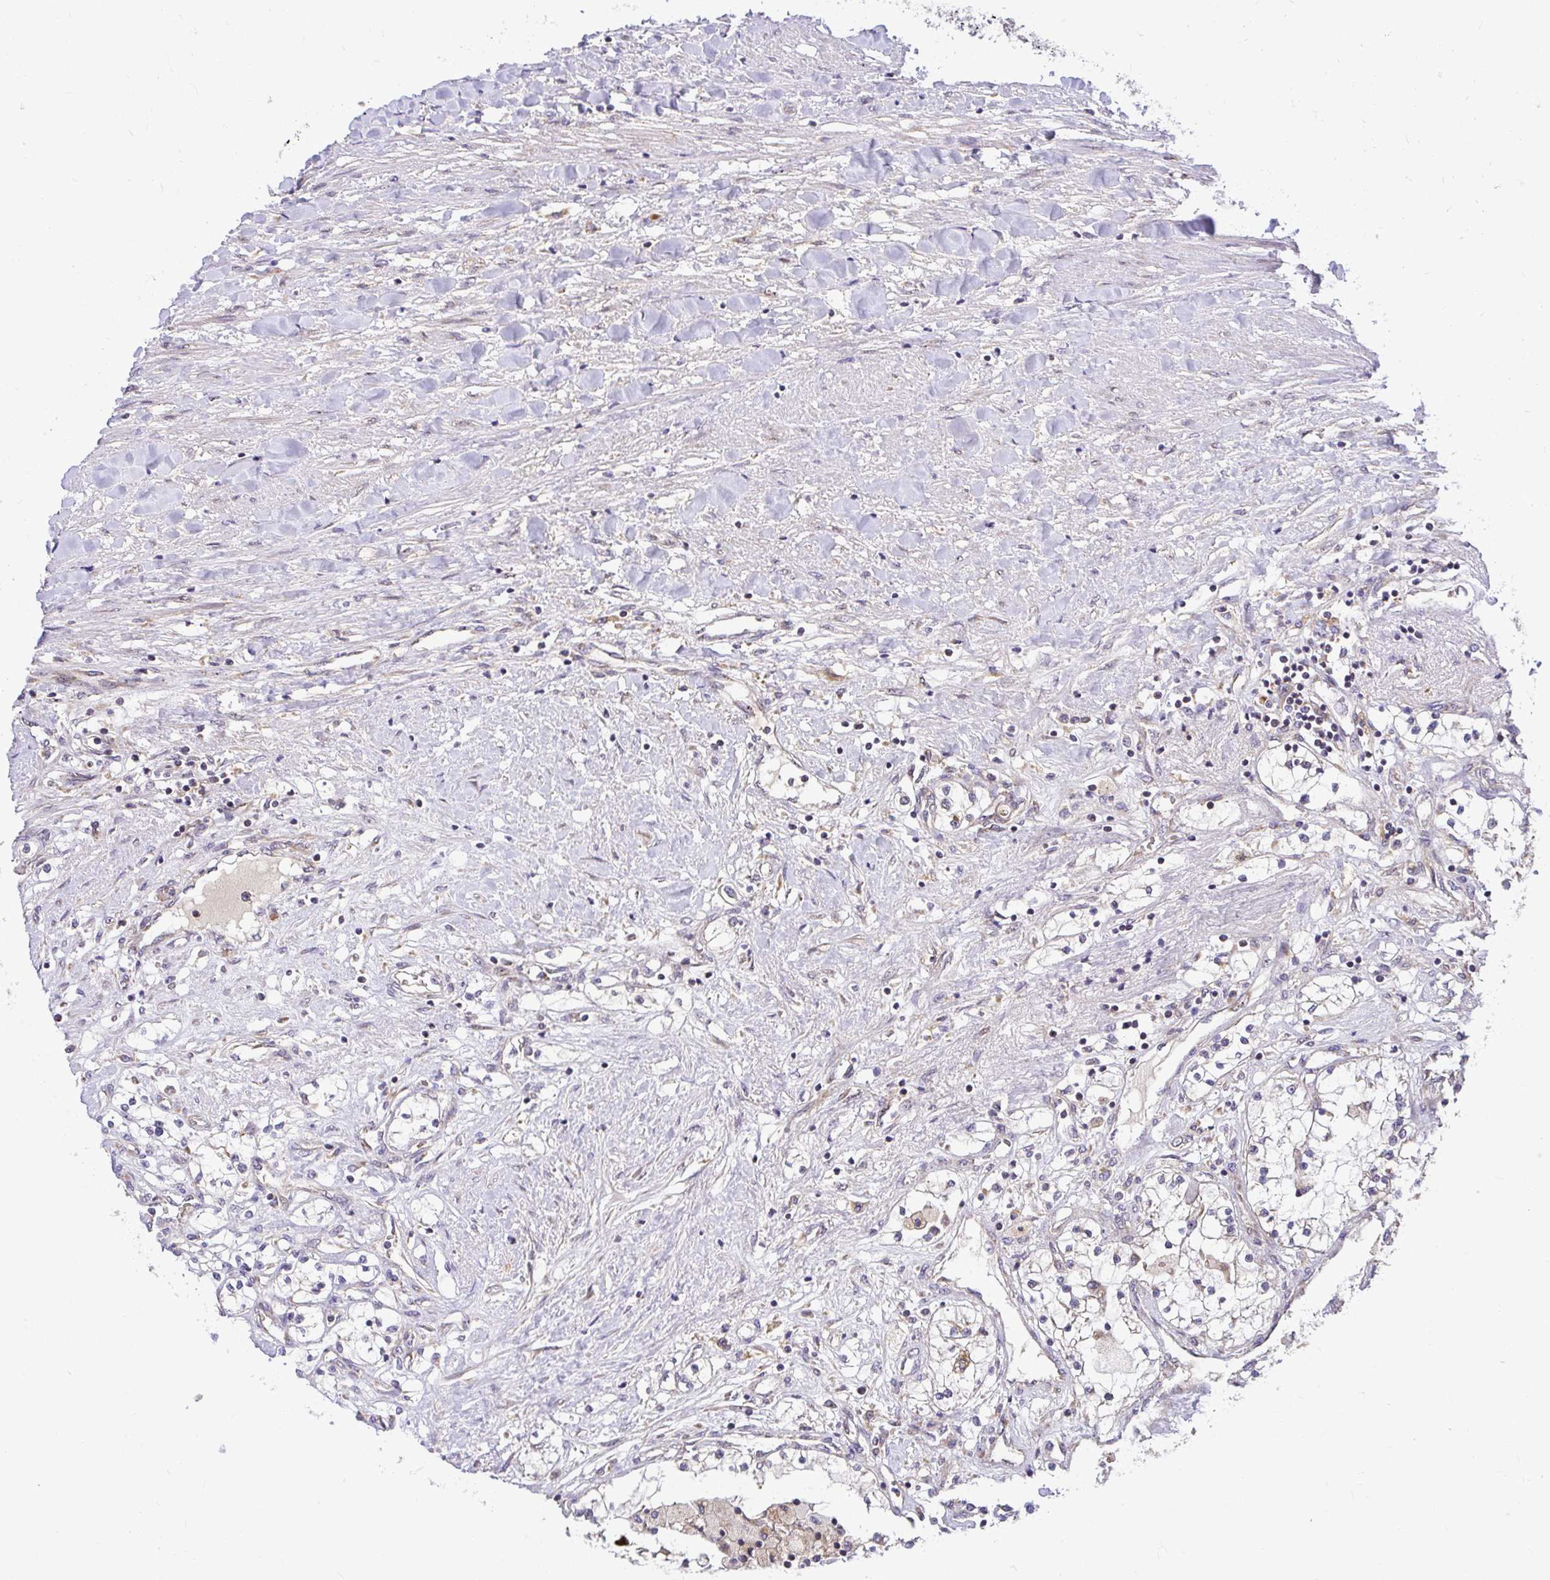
{"staining": {"intensity": "negative", "quantity": "none", "location": "none"}, "tissue": "renal cancer", "cell_type": "Tumor cells", "image_type": "cancer", "snomed": [{"axis": "morphology", "description": "Adenocarcinoma, NOS"}, {"axis": "topography", "description": "Kidney"}], "caption": "The immunohistochemistry (IHC) histopathology image has no significant positivity in tumor cells of renal cancer (adenocarcinoma) tissue.", "gene": "VTI1B", "patient": {"sex": "male", "age": 68}}